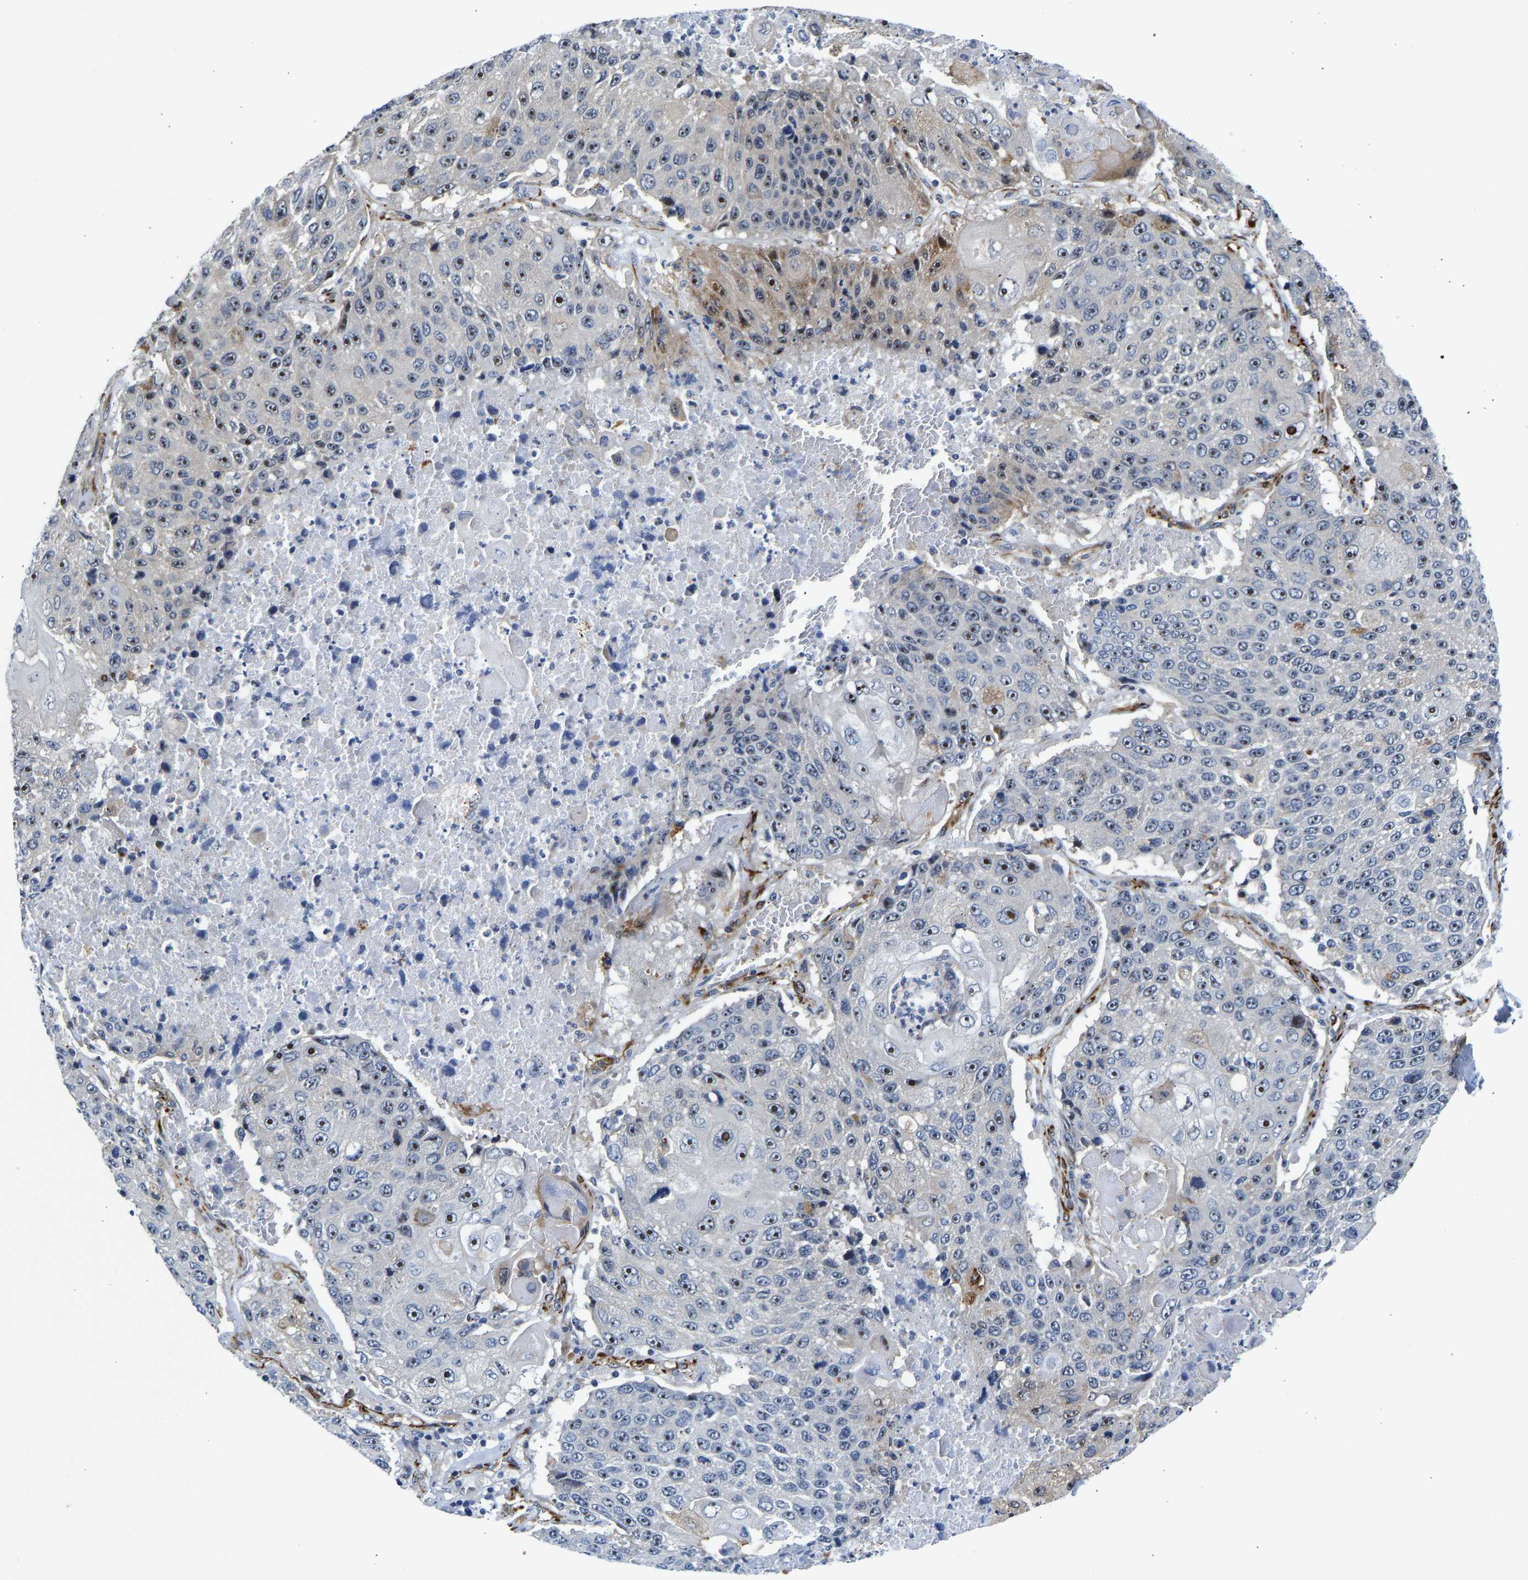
{"staining": {"intensity": "strong", "quantity": "25%-75%", "location": "nuclear"}, "tissue": "lung cancer", "cell_type": "Tumor cells", "image_type": "cancer", "snomed": [{"axis": "morphology", "description": "Squamous cell carcinoma, NOS"}, {"axis": "topography", "description": "Lung"}], "caption": "Squamous cell carcinoma (lung) tissue displays strong nuclear positivity in about 25%-75% of tumor cells, visualized by immunohistochemistry.", "gene": "RESF1", "patient": {"sex": "male", "age": 61}}